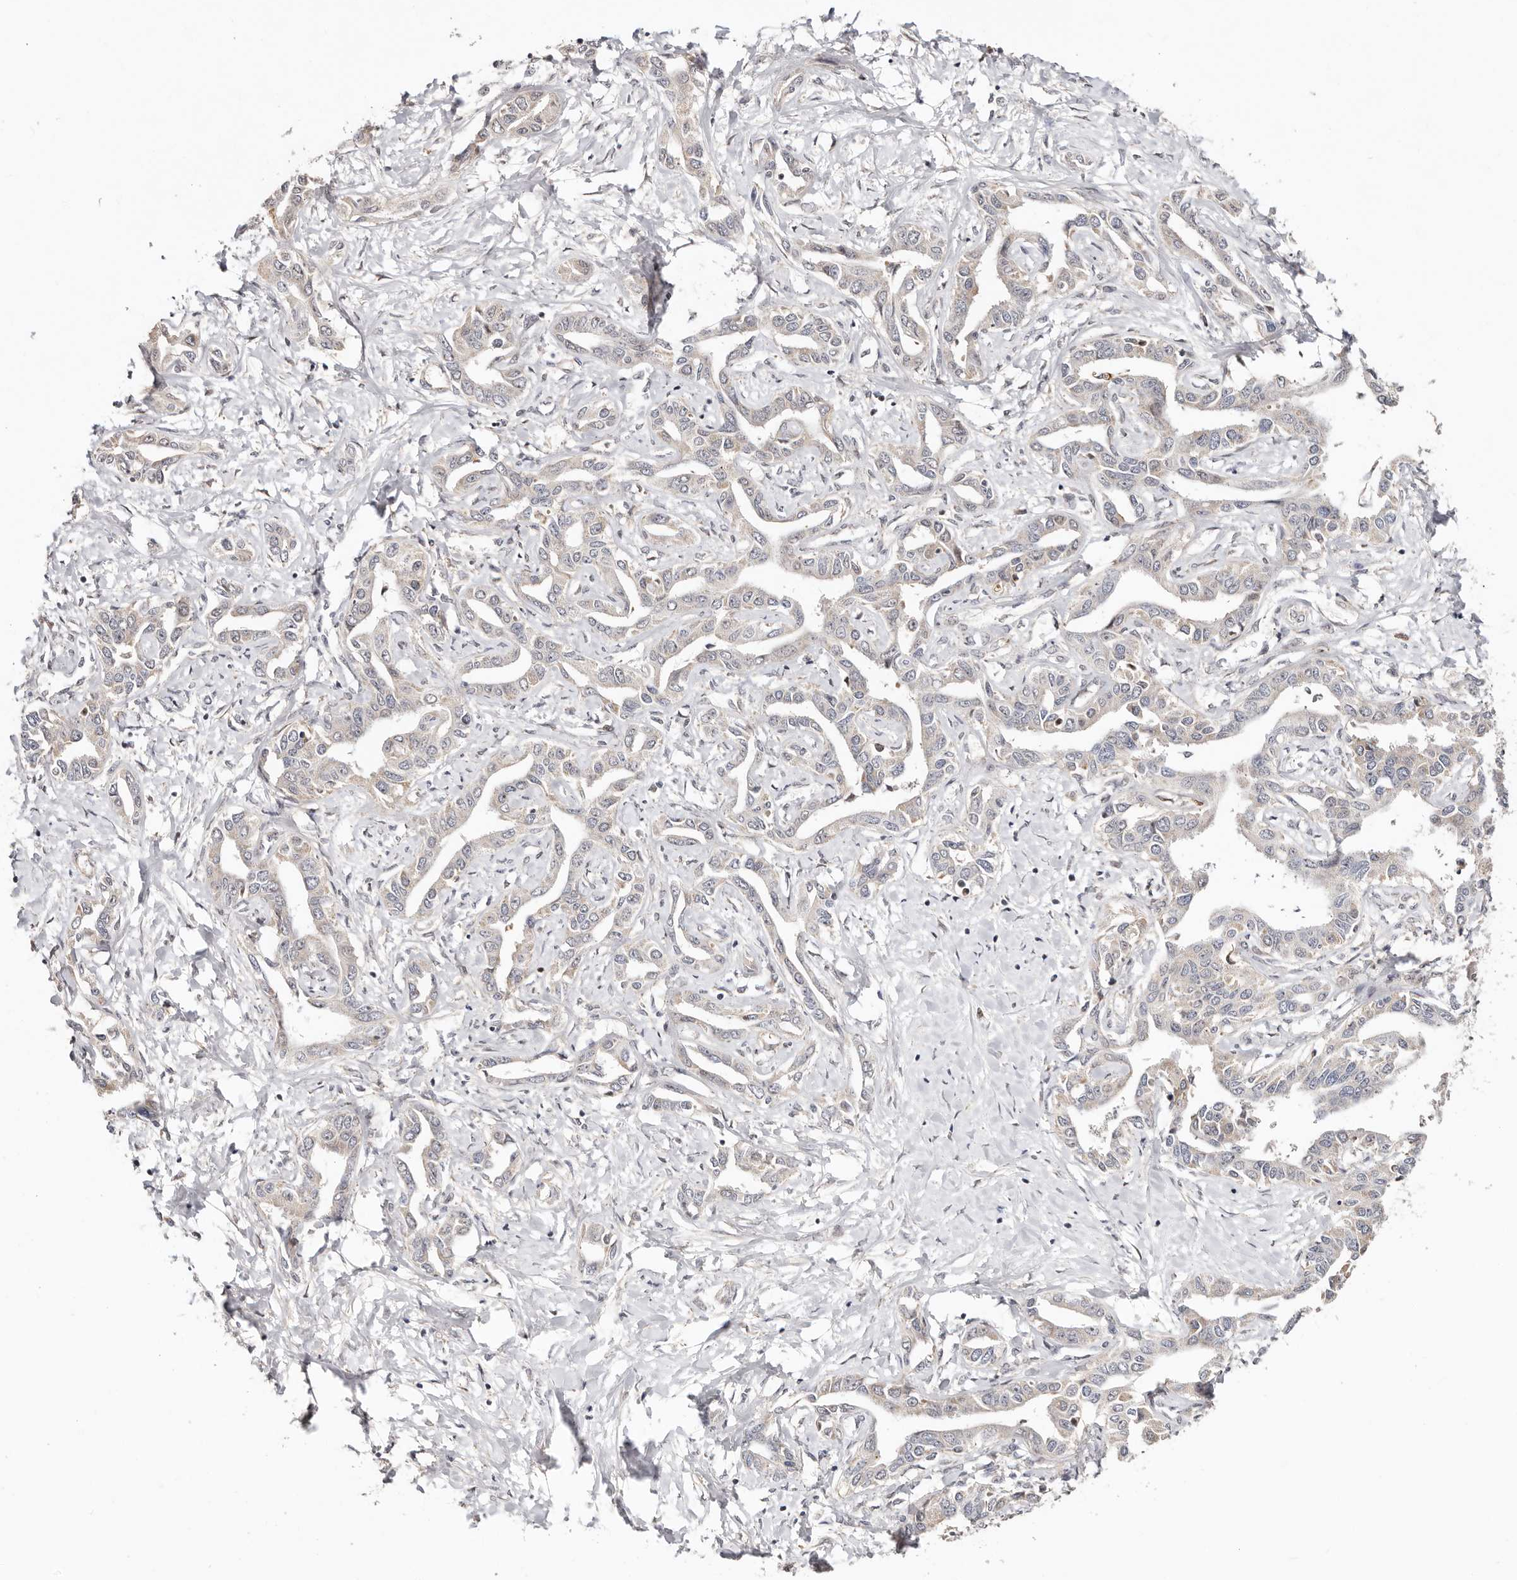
{"staining": {"intensity": "weak", "quantity": "<25%", "location": "cytoplasmic/membranous"}, "tissue": "liver cancer", "cell_type": "Tumor cells", "image_type": "cancer", "snomed": [{"axis": "morphology", "description": "Cholangiocarcinoma"}, {"axis": "topography", "description": "Liver"}], "caption": "Protein analysis of liver cholangiocarcinoma shows no significant positivity in tumor cells.", "gene": "CTNNBL1", "patient": {"sex": "male", "age": 59}}